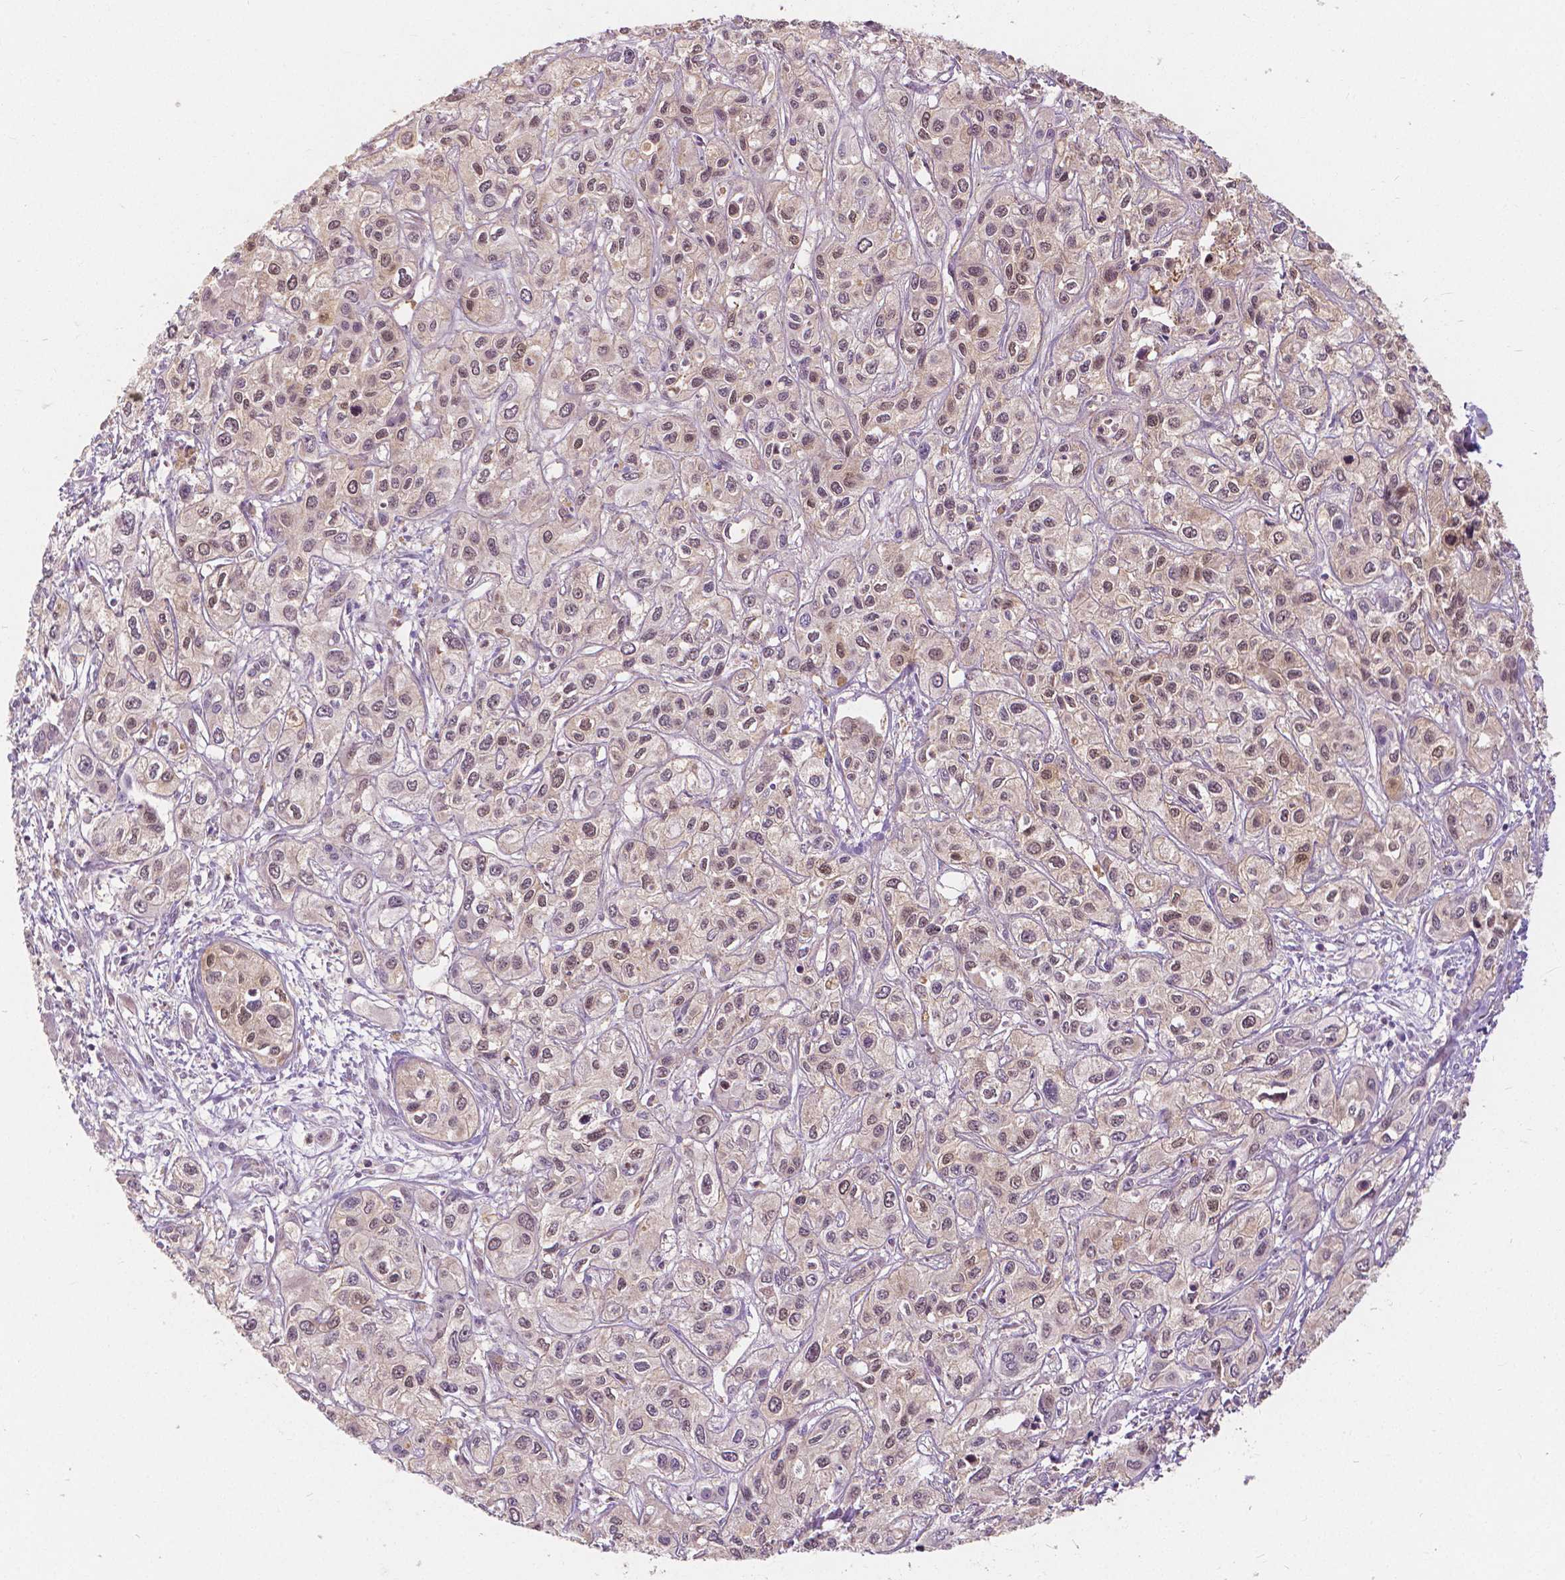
{"staining": {"intensity": "weak", "quantity": ">75%", "location": "nuclear"}, "tissue": "liver cancer", "cell_type": "Tumor cells", "image_type": "cancer", "snomed": [{"axis": "morphology", "description": "Cholangiocarcinoma"}, {"axis": "topography", "description": "Liver"}], "caption": "Human cholangiocarcinoma (liver) stained with a brown dye shows weak nuclear positive expression in about >75% of tumor cells.", "gene": "NAPRT", "patient": {"sex": "female", "age": 66}}